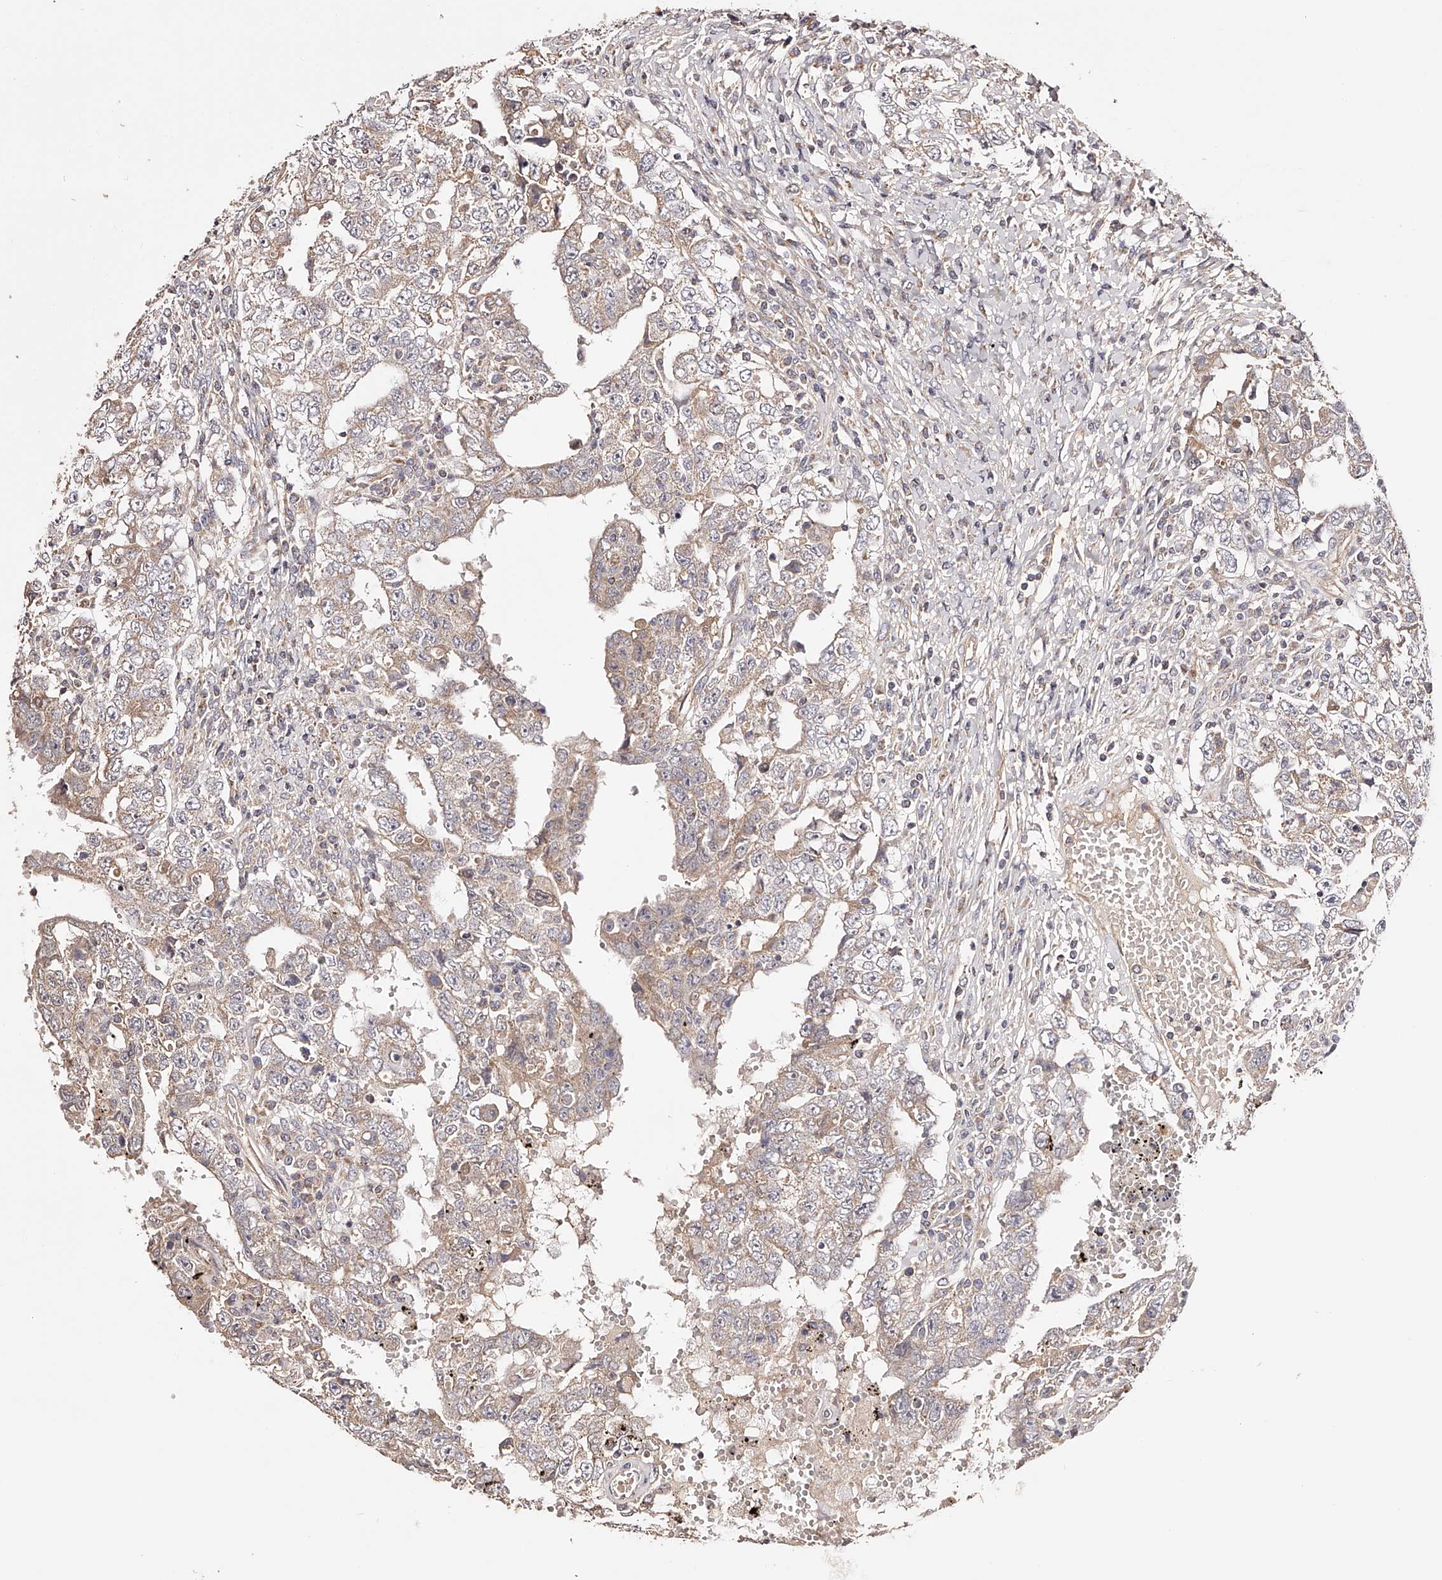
{"staining": {"intensity": "weak", "quantity": "<25%", "location": "cytoplasmic/membranous"}, "tissue": "testis cancer", "cell_type": "Tumor cells", "image_type": "cancer", "snomed": [{"axis": "morphology", "description": "Carcinoma, Embryonal, NOS"}, {"axis": "topography", "description": "Testis"}], "caption": "The micrograph exhibits no staining of tumor cells in testis embryonal carcinoma.", "gene": "USP21", "patient": {"sex": "male", "age": 26}}